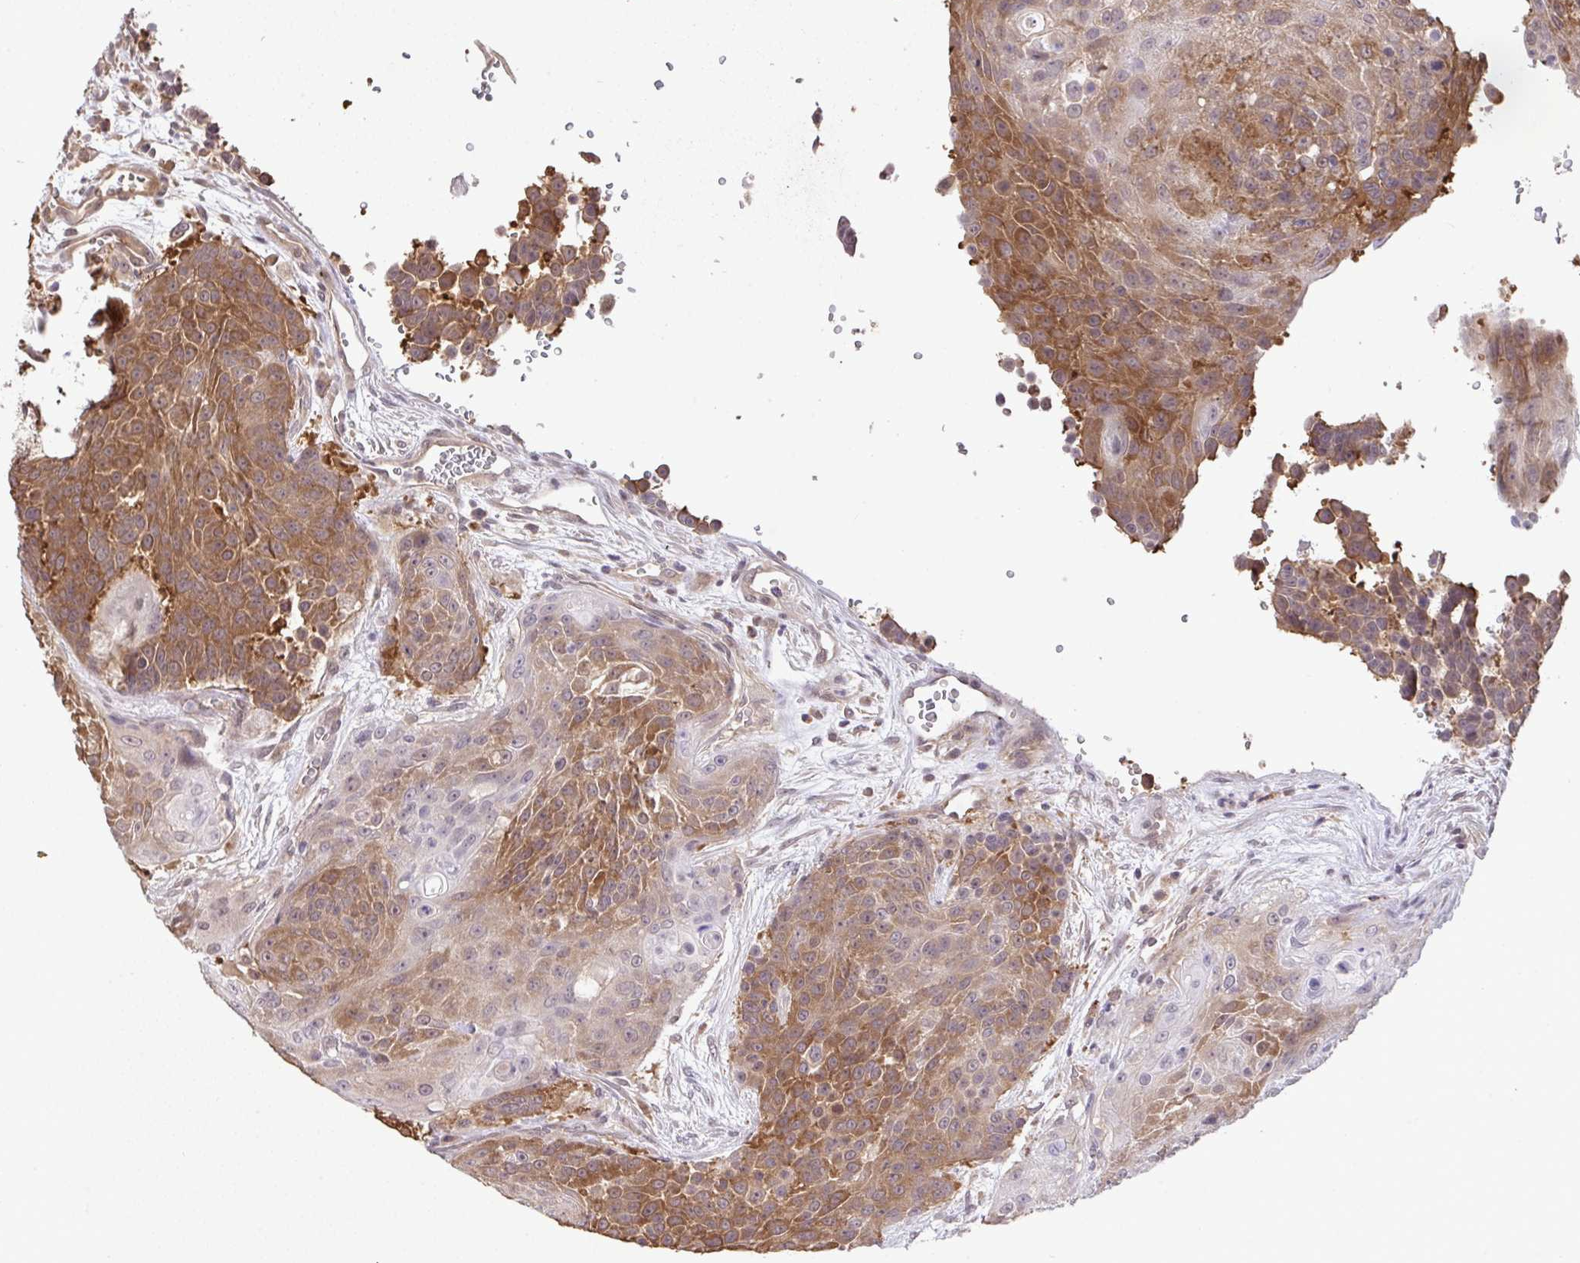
{"staining": {"intensity": "moderate", "quantity": "25%-75%", "location": "cytoplasmic/membranous"}, "tissue": "urothelial cancer", "cell_type": "Tumor cells", "image_type": "cancer", "snomed": [{"axis": "morphology", "description": "Urothelial carcinoma, High grade"}, {"axis": "topography", "description": "Urinary bladder"}], "caption": "Protein expression analysis of human high-grade urothelial carcinoma reveals moderate cytoplasmic/membranous expression in about 25%-75% of tumor cells. The staining is performed using DAB (3,3'-diaminobenzidine) brown chromogen to label protein expression. The nuclei are counter-stained blue using hematoxylin.", "gene": "C12orf57", "patient": {"sex": "female", "age": 63}}